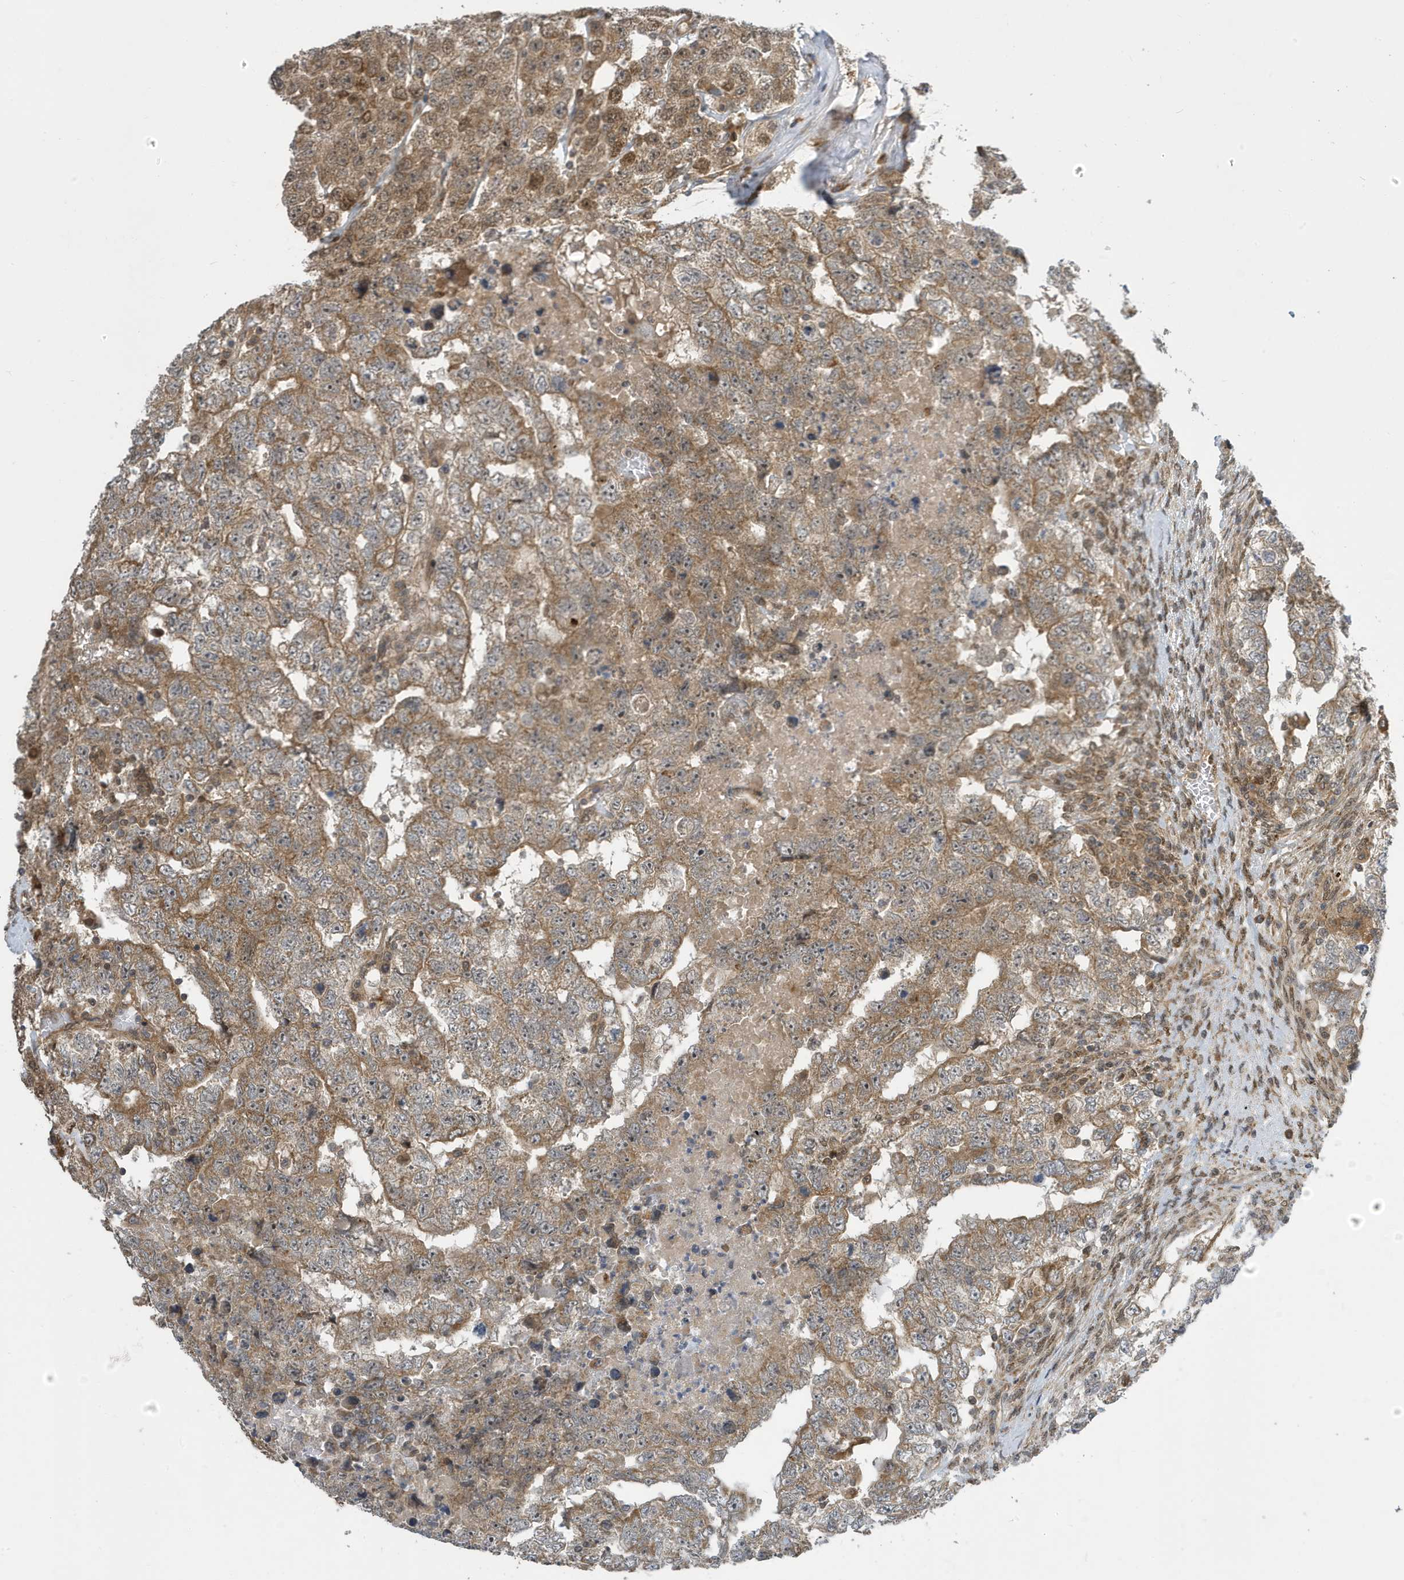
{"staining": {"intensity": "moderate", "quantity": ">75%", "location": "cytoplasmic/membranous"}, "tissue": "testis cancer", "cell_type": "Tumor cells", "image_type": "cancer", "snomed": [{"axis": "morphology", "description": "Carcinoma, Embryonal, NOS"}, {"axis": "topography", "description": "Testis"}], "caption": "A high-resolution image shows immunohistochemistry staining of testis embryonal carcinoma, which shows moderate cytoplasmic/membranous expression in approximately >75% of tumor cells.", "gene": "NCOA7", "patient": {"sex": "male", "age": 36}}